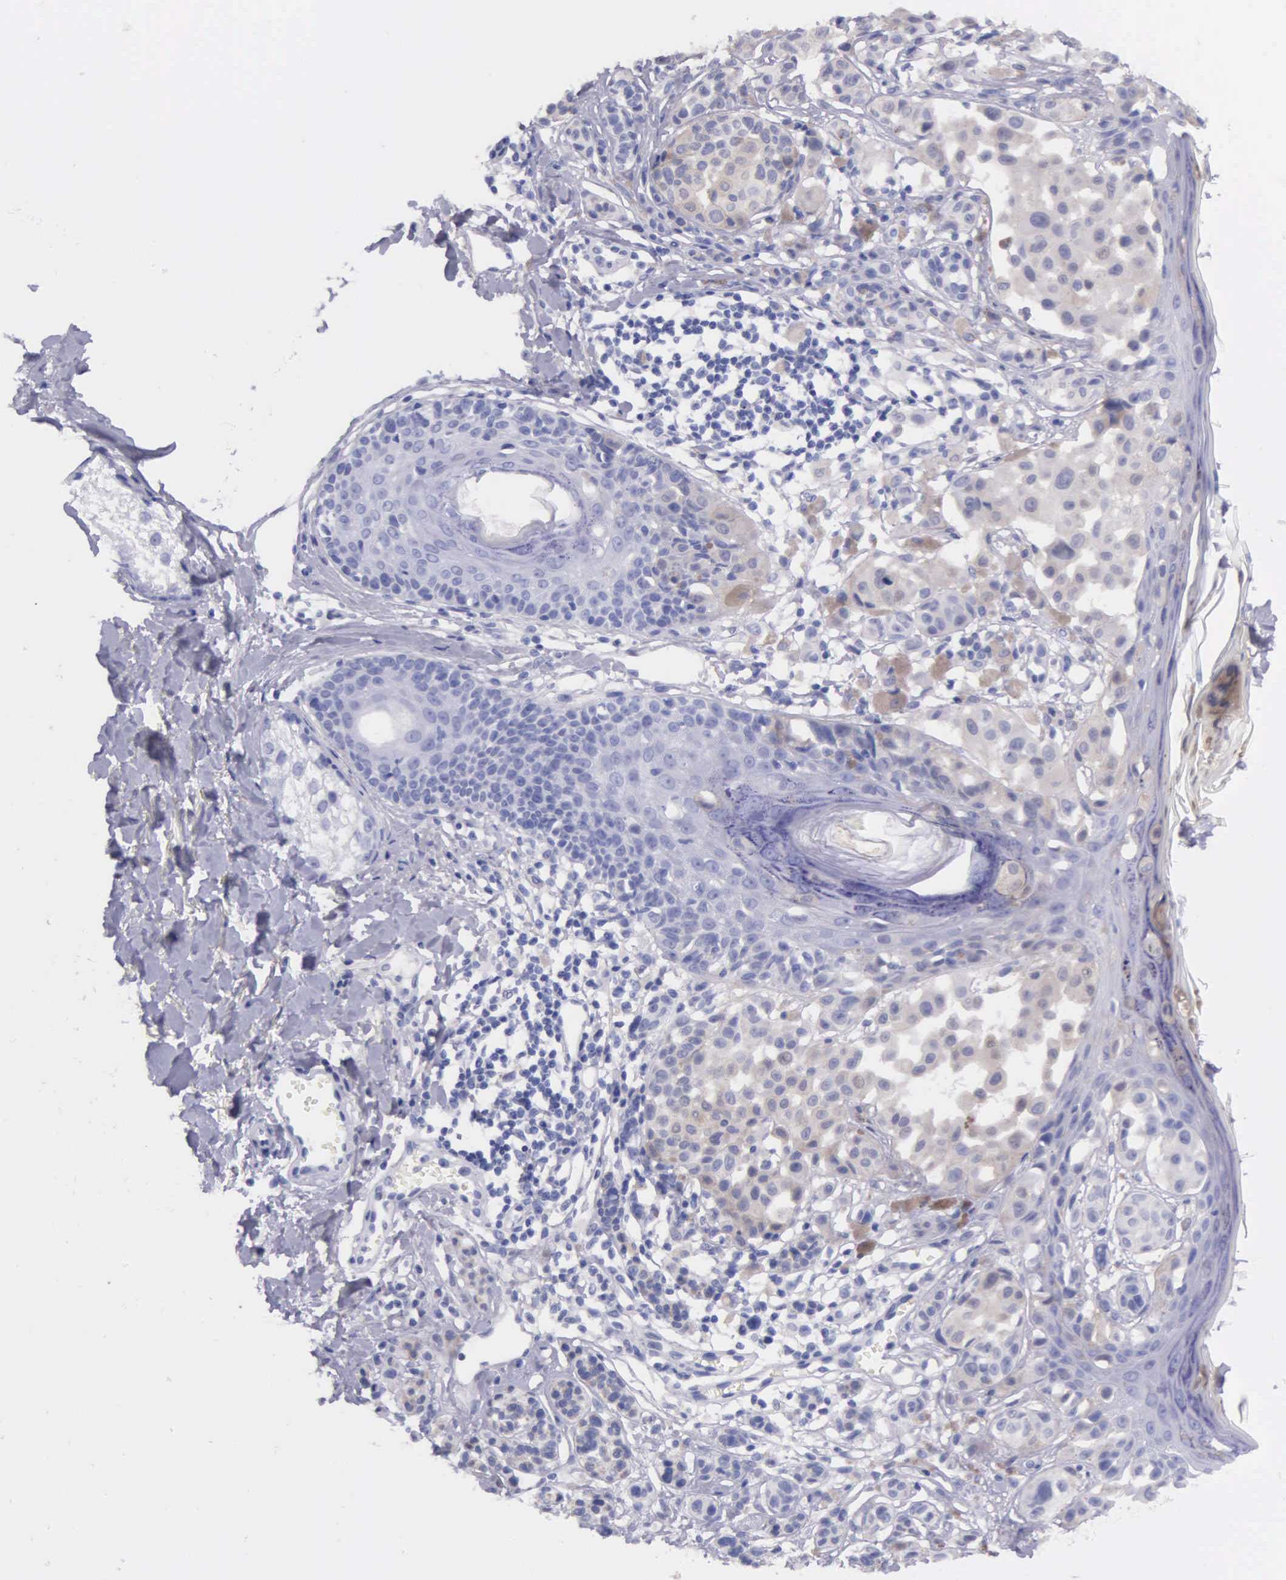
{"staining": {"intensity": "weak", "quantity": "<25%", "location": "cytoplasmic/membranous"}, "tissue": "melanoma", "cell_type": "Tumor cells", "image_type": "cancer", "snomed": [{"axis": "morphology", "description": "Malignant melanoma, NOS"}, {"axis": "topography", "description": "Skin"}], "caption": "An immunohistochemistry micrograph of melanoma is shown. There is no staining in tumor cells of melanoma. (Brightfield microscopy of DAB immunohistochemistry at high magnification).", "gene": "GSTT2", "patient": {"sex": "male", "age": 40}}